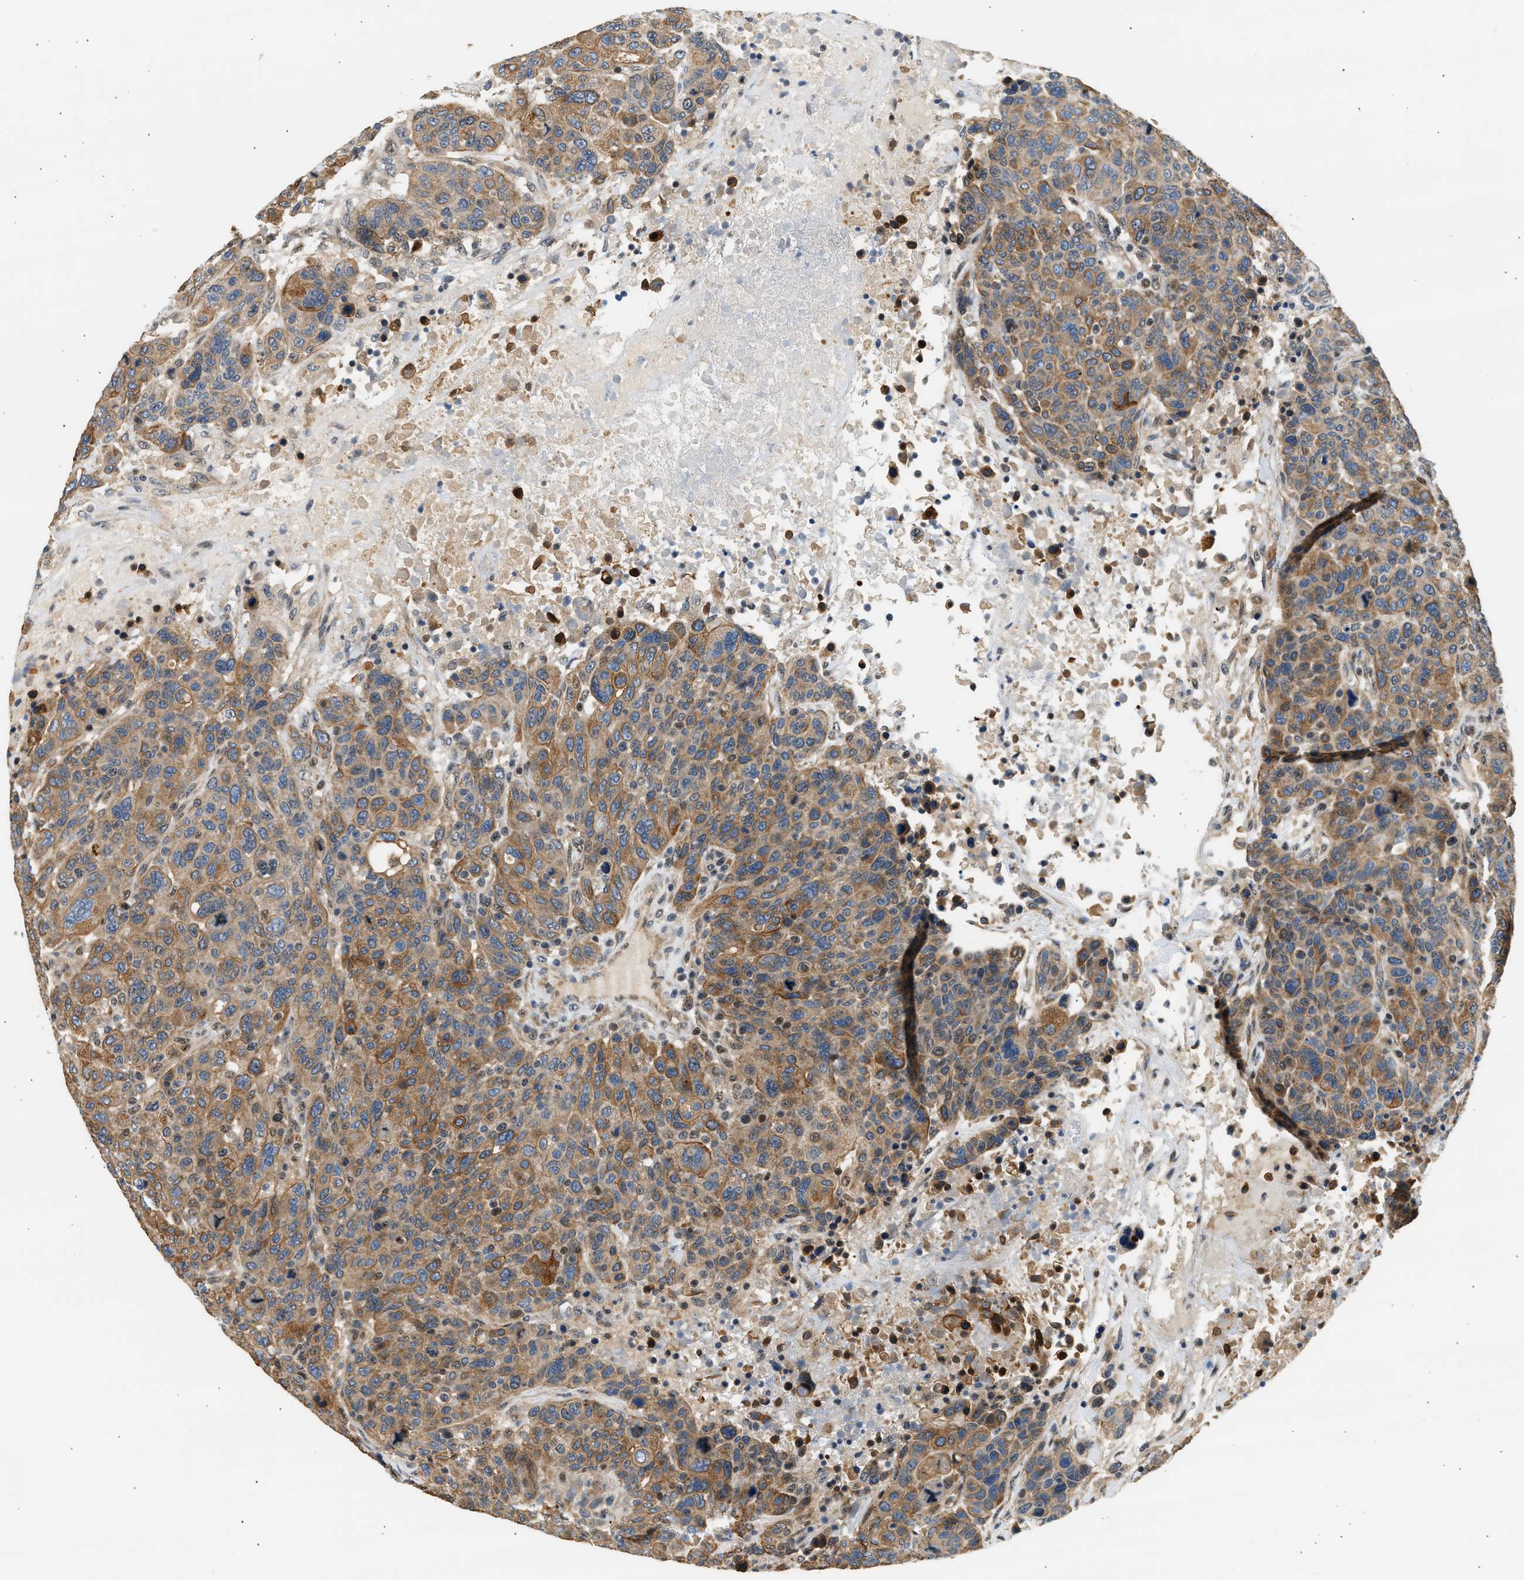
{"staining": {"intensity": "moderate", "quantity": ">75%", "location": "cytoplasmic/membranous"}, "tissue": "breast cancer", "cell_type": "Tumor cells", "image_type": "cancer", "snomed": [{"axis": "morphology", "description": "Duct carcinoma"}, {"axis": "topography", "description": "Breast"}], "caption": "The micrograph displays immunohistochemical staining of infiltrating ductal carcinoma (breast). There is moderate cytoplasmic/membranous expression is present in approximately >75% of tumor cells. The protein of interest is stained brown, and the nuclei are stained in blue (DAB IHC with brightfield microscopy, high magnification).", "gene": "WDR31", "patient": {"sex": "female", "age": 37}}